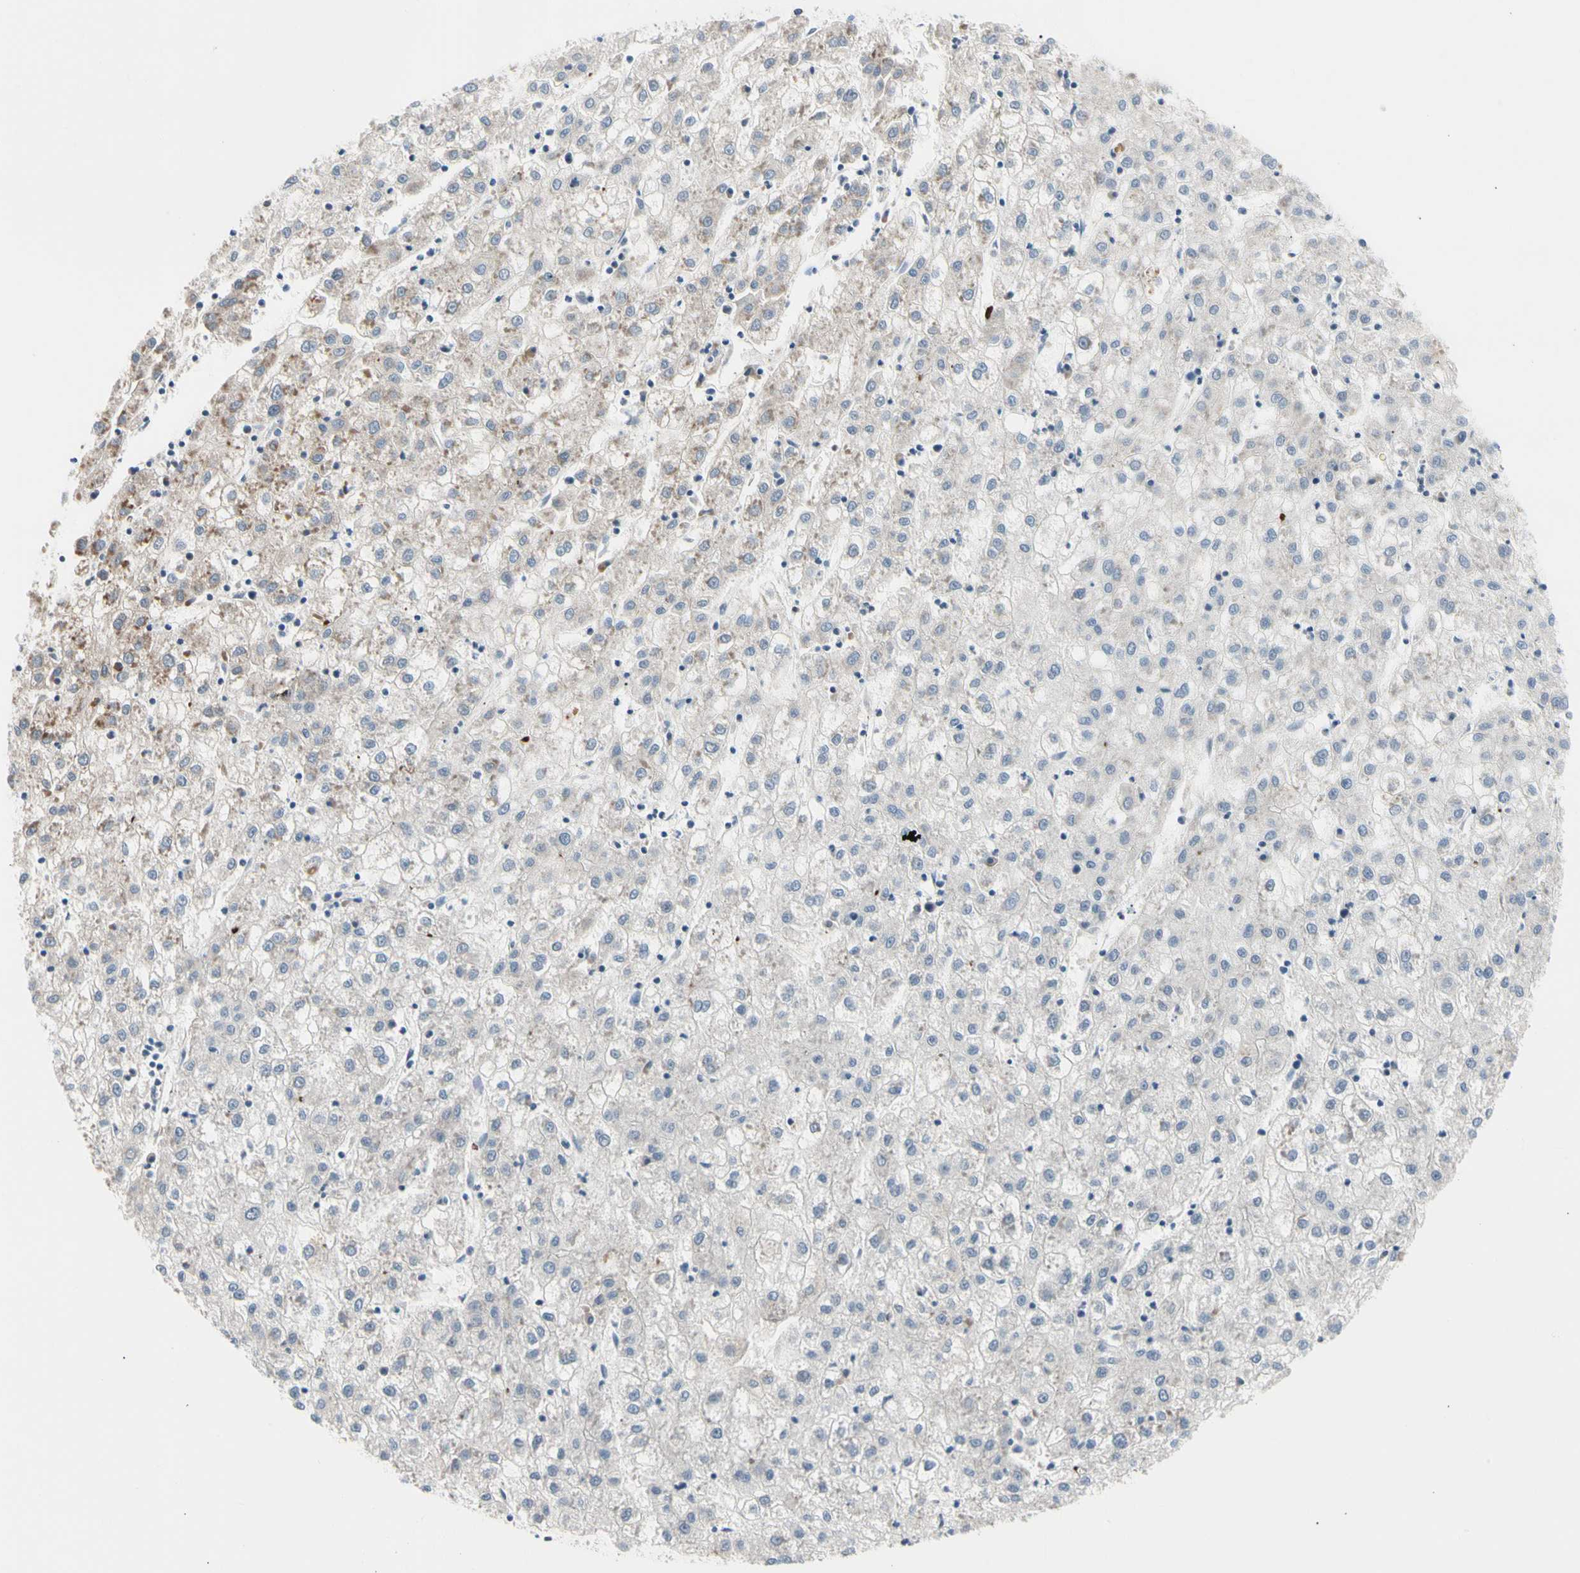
{"staining": {"intensity": "negative", "quantity": "none", "location": "none"}, "tissue": "liver cancer", "cell_type": "Tumor cells", "image_type": "cancer", "snomed": [{"axis": "morphology", "description": "Carcinoma, Hepatocellular, NOS"}, {"axis": "topography", "description": "Liver"}], "caption": "IHC micrograph of neoplastic tissue: liver hepatocellular carcinoma stained with DAB reveals no significant protein positivity in tumor cells.", "gene": "MAP3K3", "patient": {"sex": "male", "age": 72}}